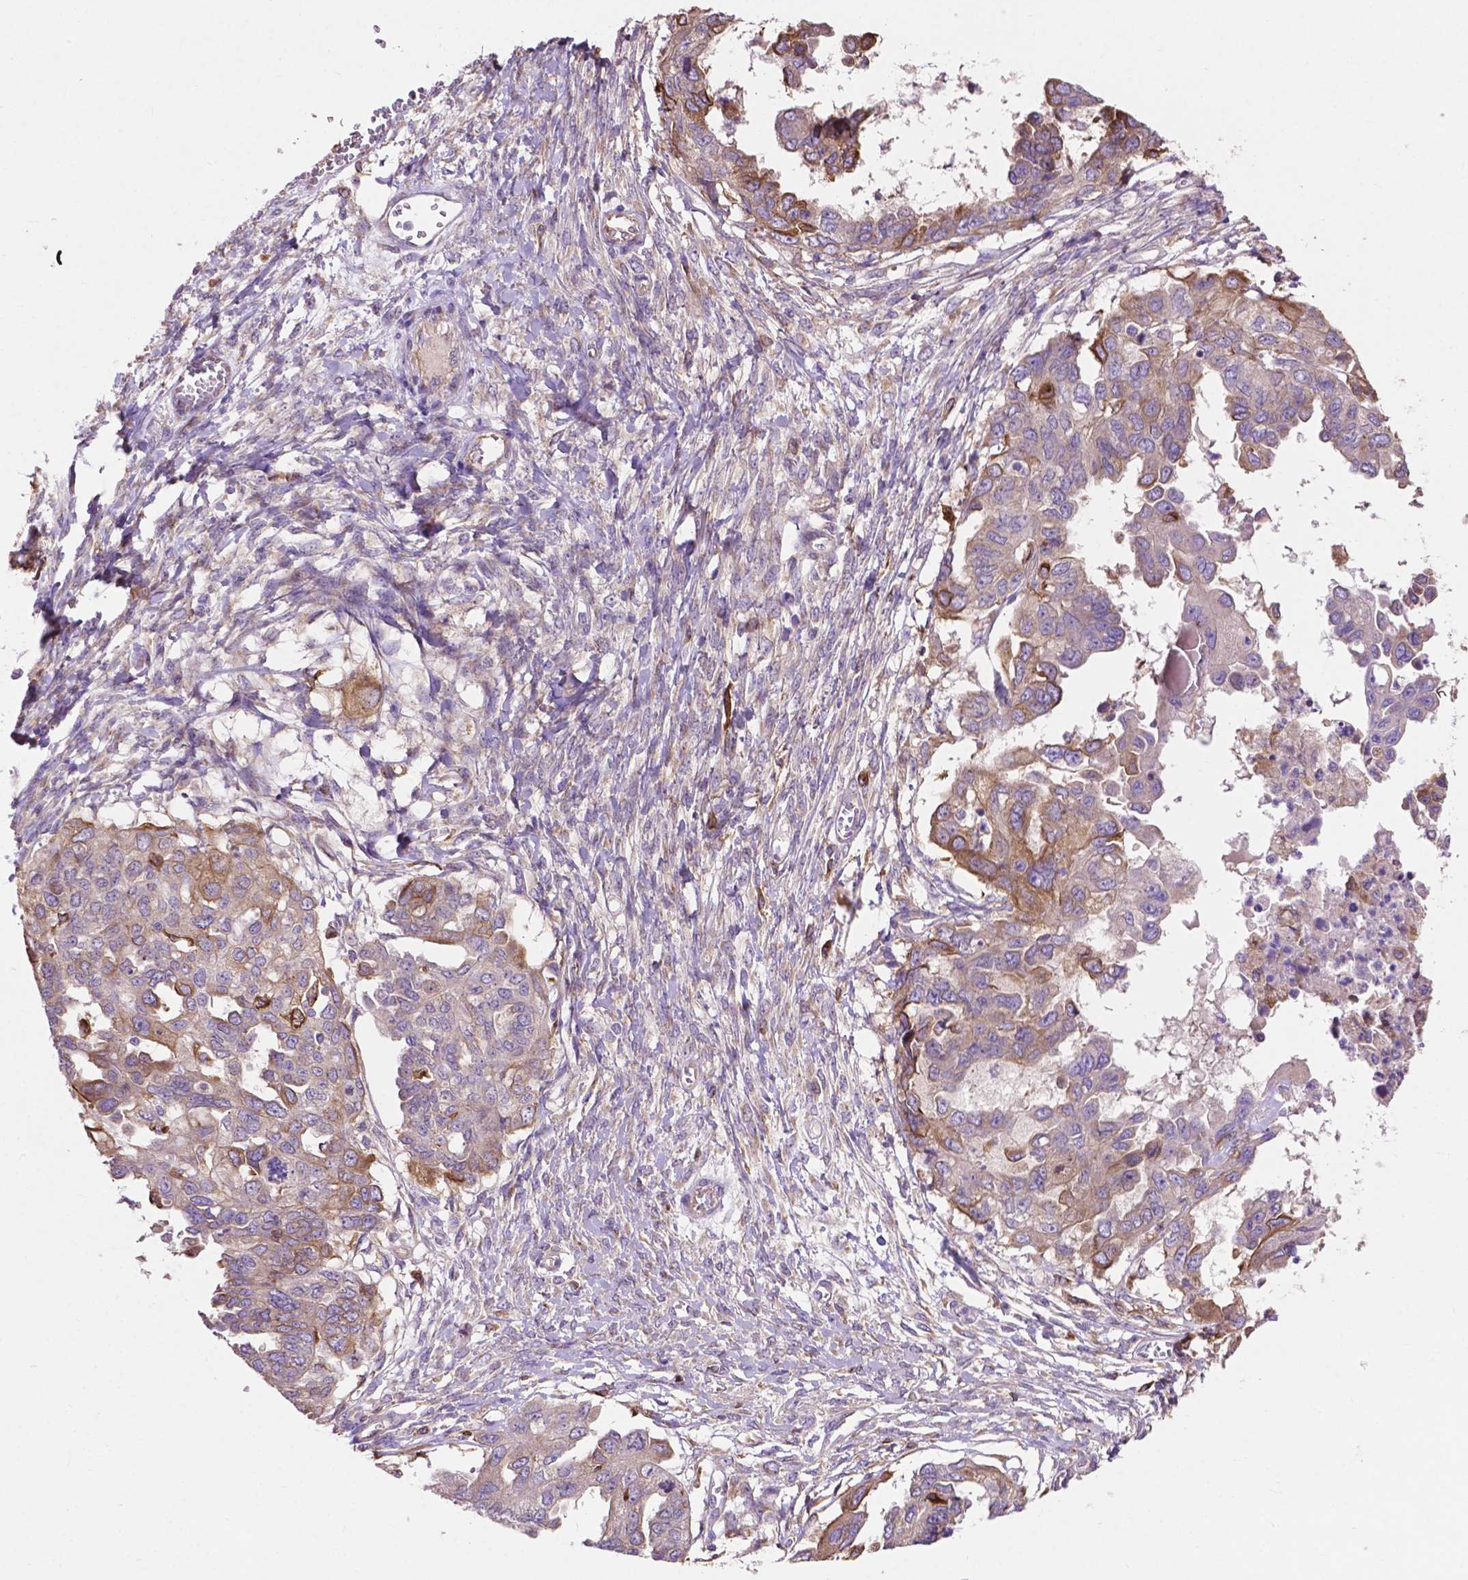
{"staining": {"intensity": "strong", "quantity": "<25%", "location": "cytoplasmic/membranous"}, "tissue": "ovarian cancer", "cell_type": "Tumor cells", "image_type": "cancer", "snomed": [{"axis": "morphology", "description": "Cystadenocarcinoma, serous, NOS"}, {"axis": "topography", "description": "Ovary"}], "caption": "A brown stain shows strong cytoplasmic/membranous expression of a protein in human ovarian serous cystadenocarcinoma tumor cells. The protein of interest is stained brown, and the nuclei are stained in blue (DAB (3,3'-diaminobenzidine) IHC with brightfield microscopy, high magnification).", "gene": "MBTPS1", "patient": {"sex": "female", "age": 53}}